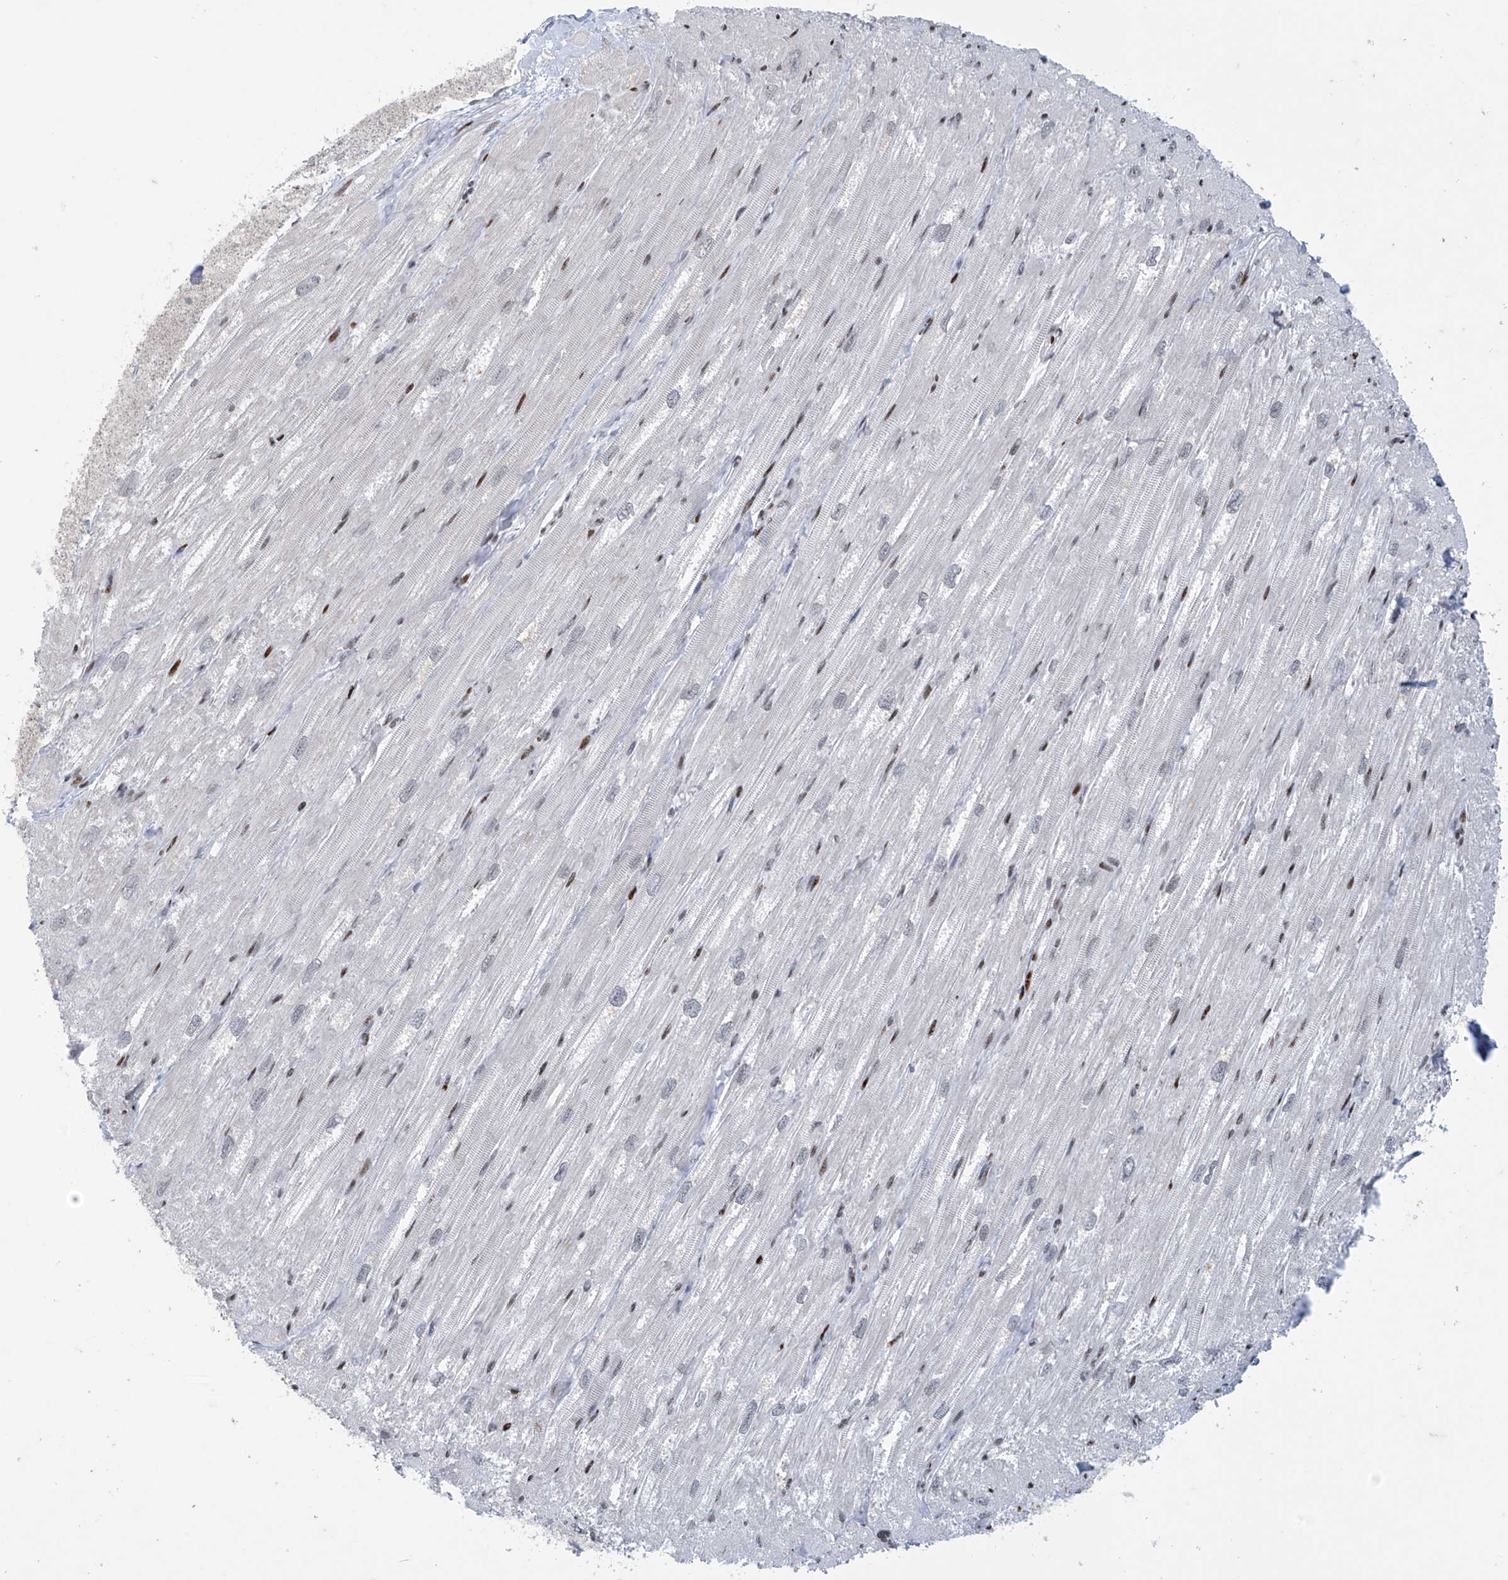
{"staining": {"intensity": "negative", "quantity": "none", "location": "none"}, "tissue": "heart muscle", "cell_type": "Cardiomyocytes", "image_type": "normal", "snomed": [{"axis": "morphology", "description": "Normal tissue, NOS"}, {"axis": "topography", "description": "Heart"}], "caption": "Immunohistochemical staining of benign heart muscle reveals no significant expression in cardiomyocytes. The staining is performed using DAB (3,3'-diaminobenzidine) brown chromogen with nuclei counter-stained in using hematoxylin.", "gene": "RFX7", "patient": {"sex": "male", "age": 50}}